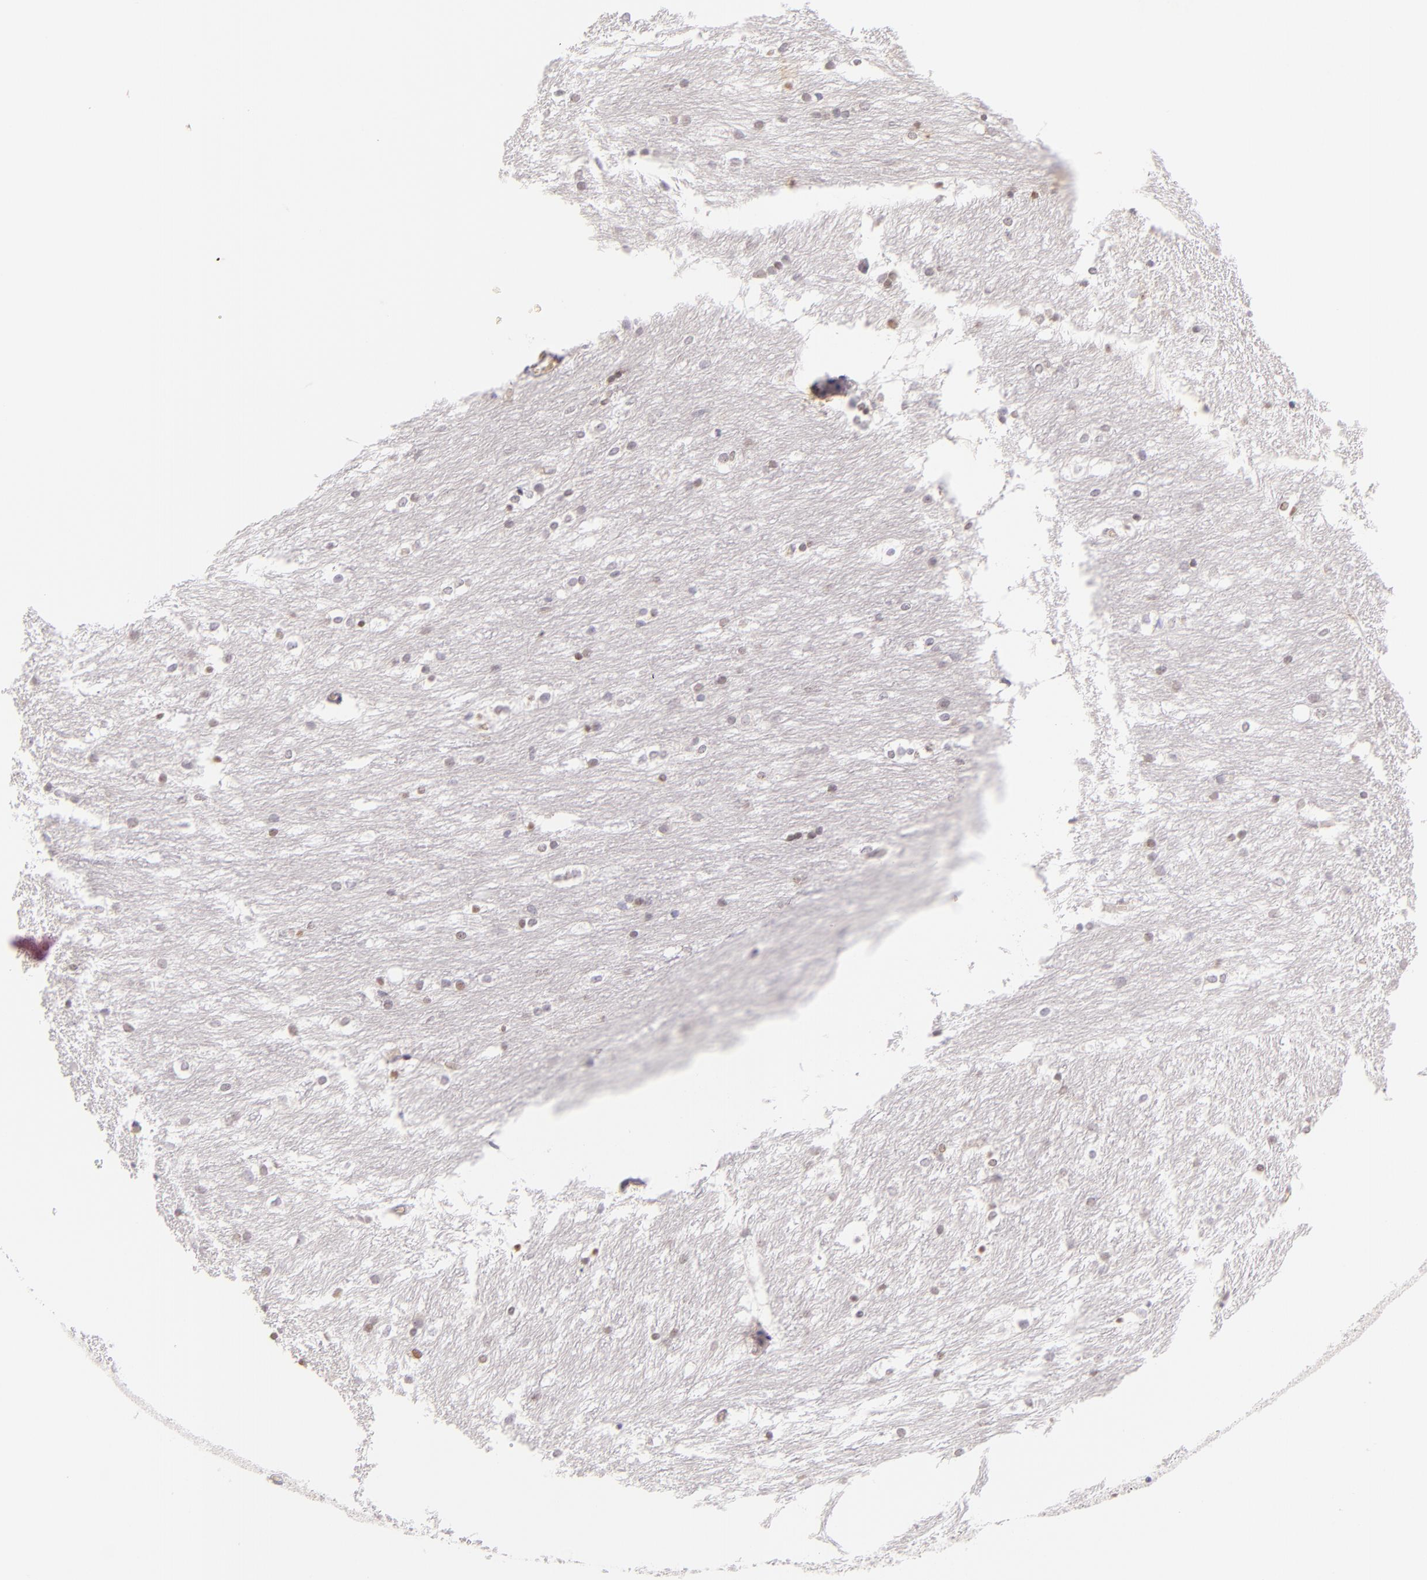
{"staining": {"intensity": "negative", "quantity": "none", "location": "none"}, "tissue": "caudate", "cell_type": "Glial cells", "image_type": "normal", "snomed": [{"axis": "morphology", "description": "Normal tissue, NOS"}, {"axis": "topography", "description": "Lateral ventricle wall"}], "caption": "An immunohistochemistry (IHC) photomicrograph of benign caudate is shown. There is no staining in glial cells of caudate.", "gene": "BCL3", "patient": {"sex": "female", "age": 19}}